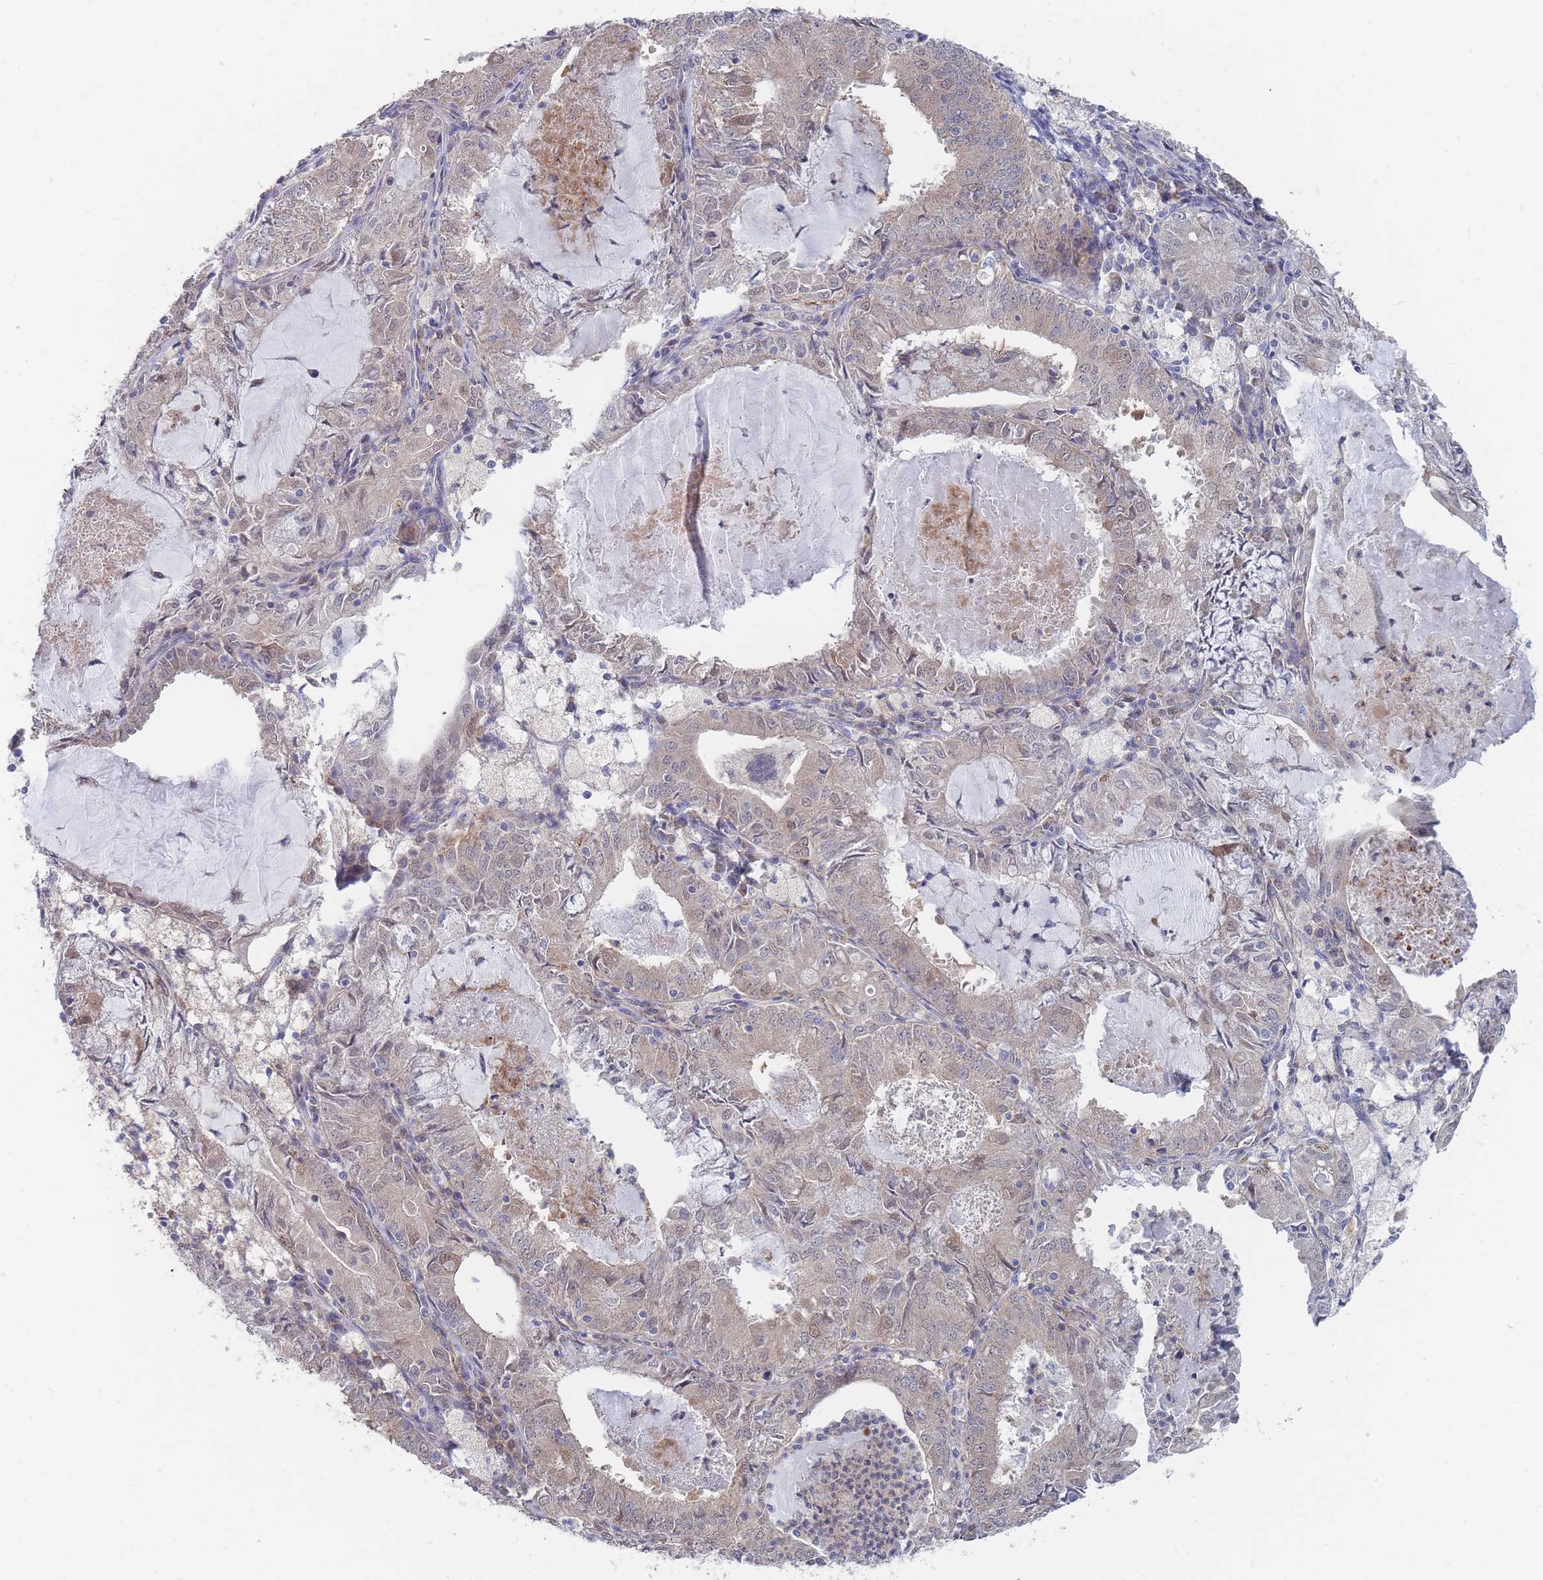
{"staining": {"intensity": "weak", "quantity": "25%-75%", "location": "cytoplasmic/membranous"}, "tissue": "endometrial cancer", "cell_type": "Tumor cells", "image_type": "cancer", "snomed": [{"axis": "morphology", "description": "Adenocarcinoma, NOS"}, {"axis": "topography", "description": "Endometrium"}], "caption": "Immunohistochemical staining of human endometrial cancer (adenocarcinoma) shows low levels of weak cytoplasmic/membranous expression in approximately 25%-75% of tumor cells.", "gene": "NUB1", "patient": {"sex": "female", "age": 57}}